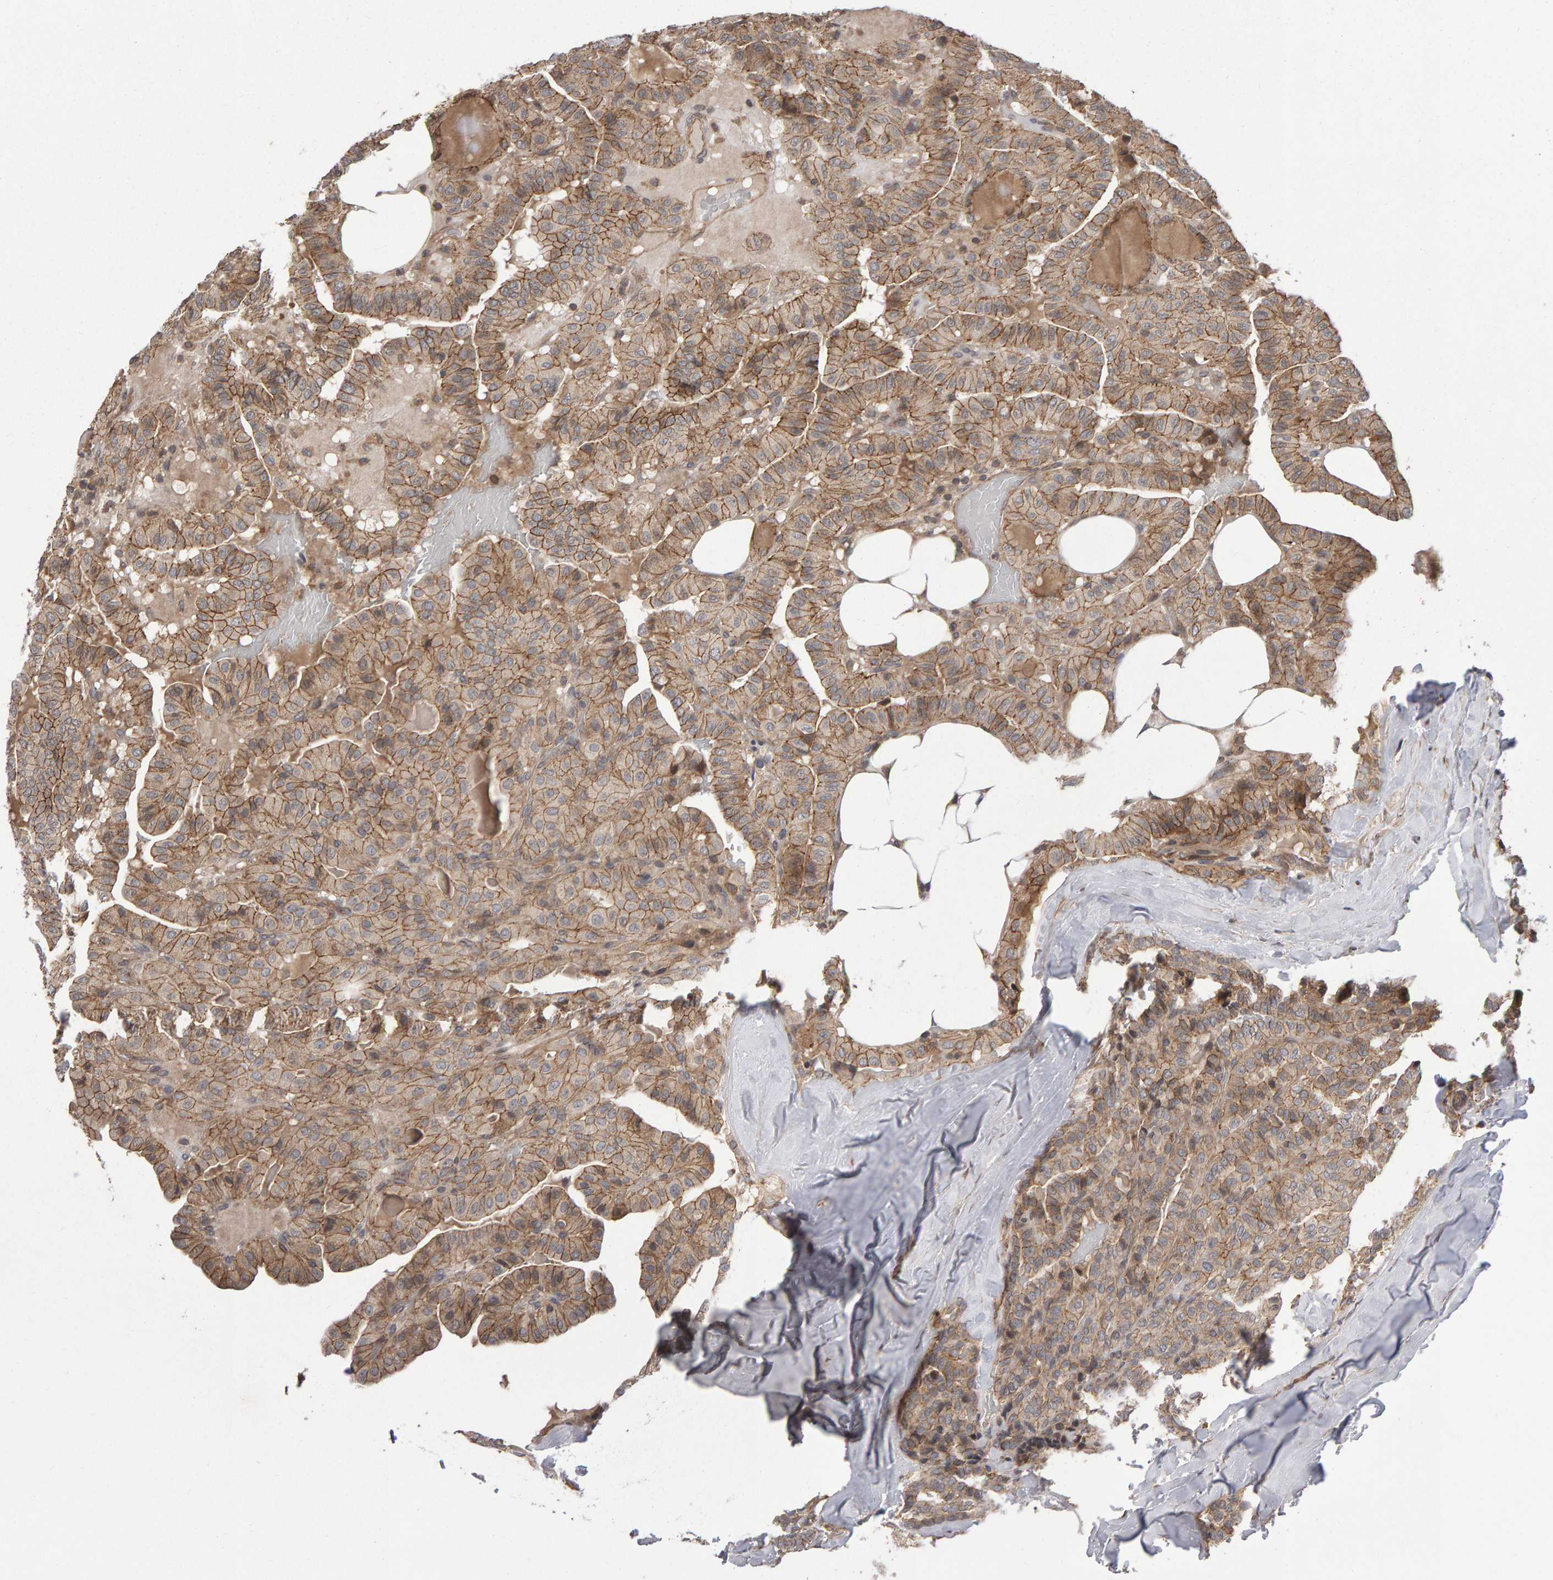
{"staining": {"intensity": "moderate", "quantity": ">75%", "location": "cytoplasmic/membranous"}, "tissue": "thyroid cancer", "cell_type": "Tumor cells", "image_type": "cancer", "snomed": [{"axis": "morphology", "description": "Papillary adenocarcinoma, NOS"}, {"axis": "topography", "description": "Thyroid gland"}], "caption": "This photomicrograph shows thyroid cancer (papillary adenocarcinoma) stained with immunohistochemistry to label a protein in brown. The cytoplasmic/membranous of tumor cells show moderate positivity for the protein. Nuclei are counter-stained blue.", "gene": "SCRIB", "patient": {"sex": "male", "age": 77}}